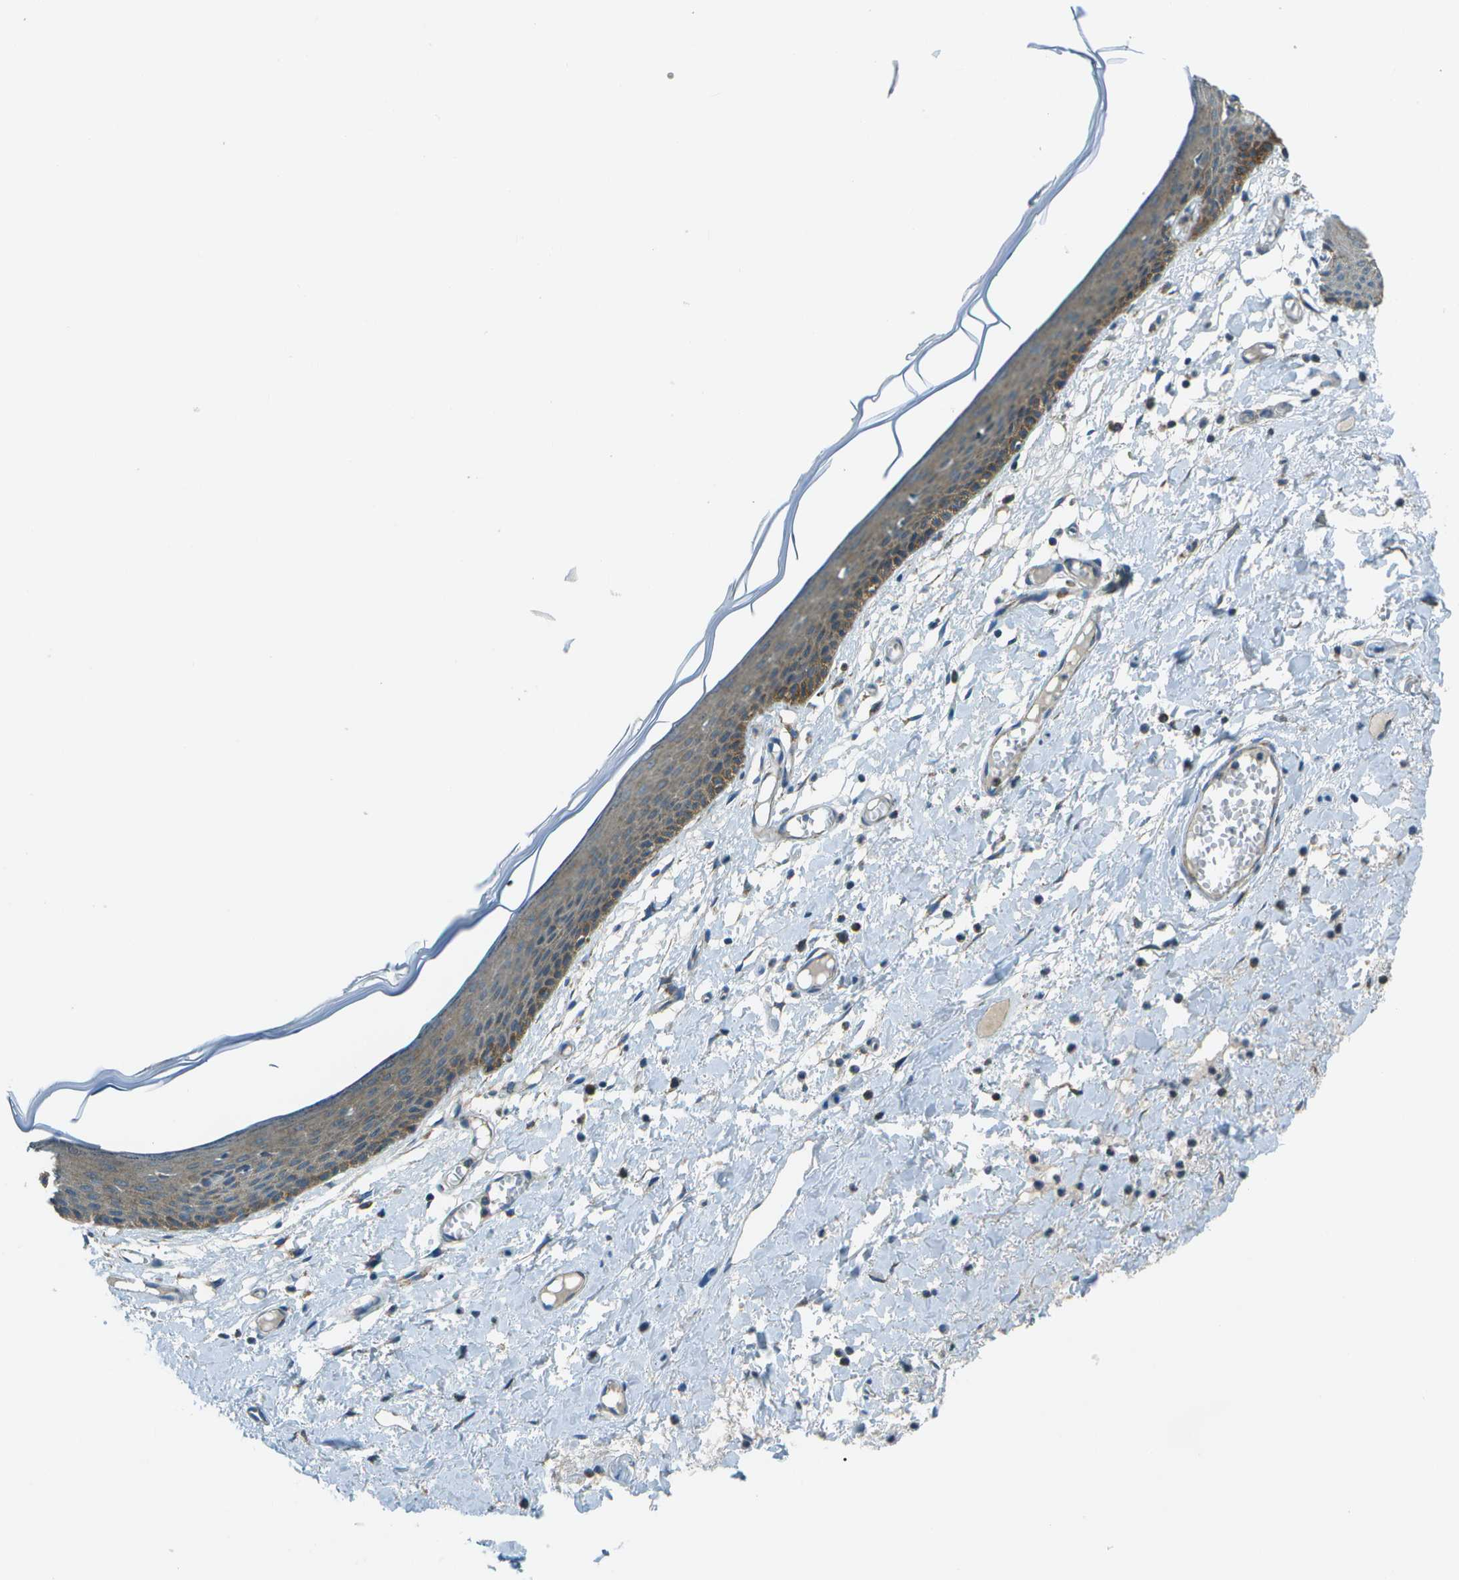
{"staining": {"intensity": "moderate", "quantity": ">75%", "location": "cytoplasmic/membranous"}, "tissue": "skin", "cell_type": "Epidermal cells", "image_type": "normal", "snomed": [{"axis": "morphology", "description": "Normal tissue, NOS"}, {"axis": "topography", "description": "Vulva"}], "caption": "The micrograph demonstrates immunohistochemical staining of normal skin. There is moderate cytoplasmic/membranous staining is identified in approximately >75% of epidermal cells.", "gene": "TMEM51", "patient": {"sex": "female", "age": 54}}